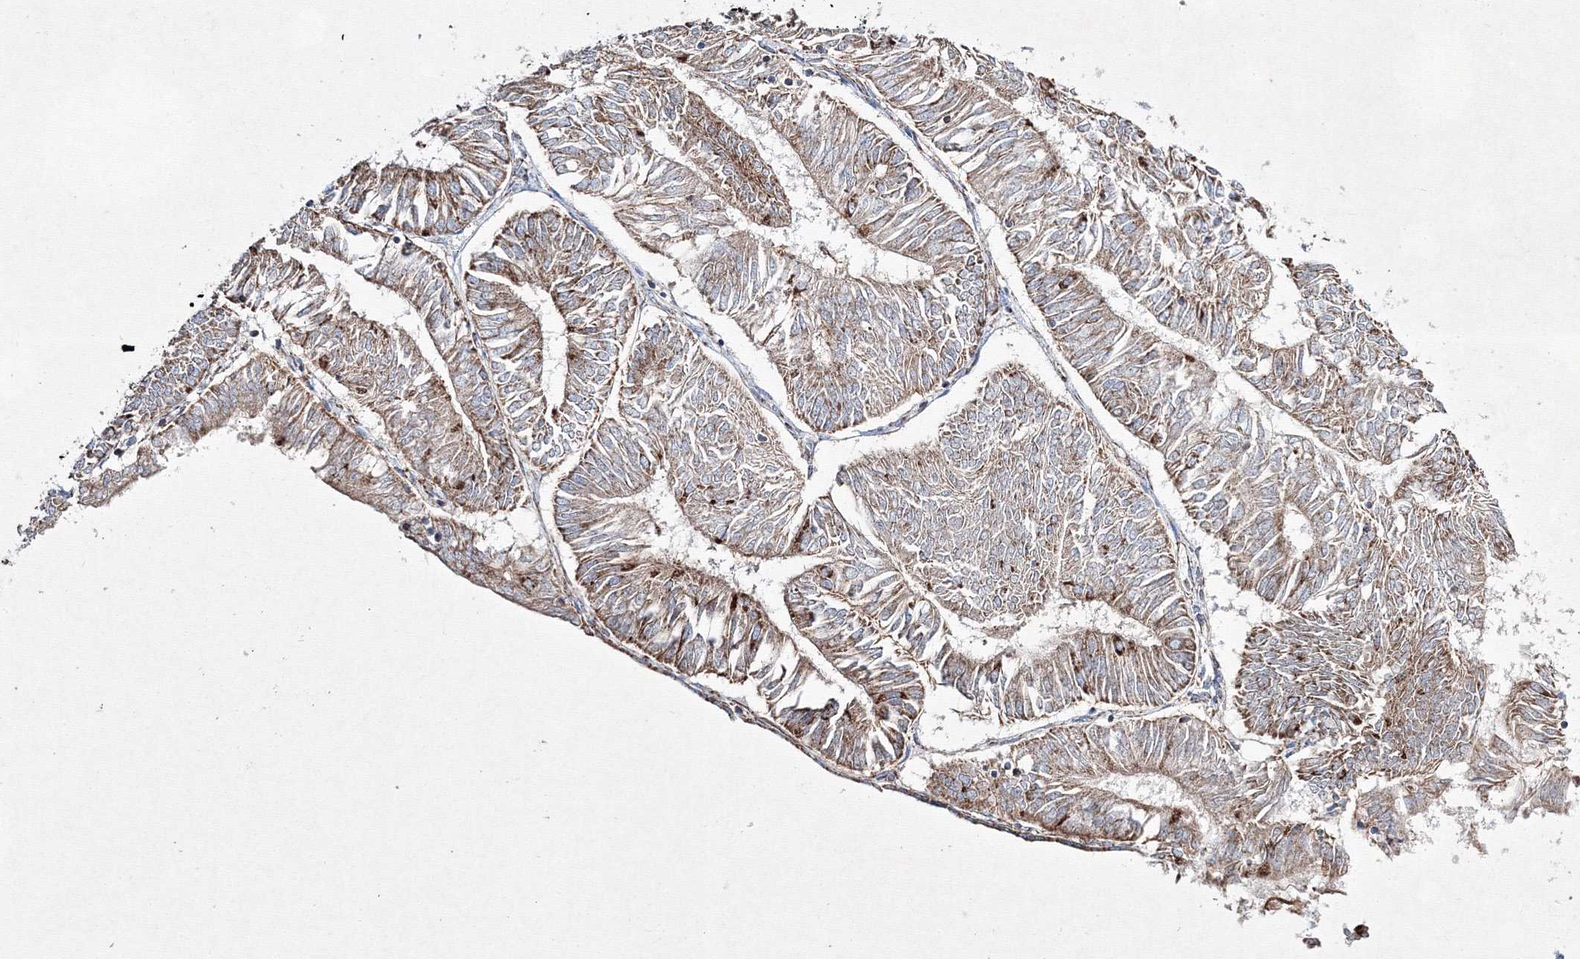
{"staining": {"intensity": "moderate", "quantity": ">75%", "location": "cytoplasmic/membranous"}, "tissue": "endometrial cancer", "cell_type": "Tumor cells", "image_type": "cancer", "snomed": [{"axis": "morphology", "description": "Adenocarcinoma, NOS"}, {"axis": "topography", "description": "Endometrium"}], "caption": "About >75% of tumor cells in adenocarcinoma (endometrial) reveal moderate cytoplasmic/membranous protein expression as visualized by brown immunohistochemical staining.", "gene": "IGSF9", "patient": {"sex": "female", "age": 58}}